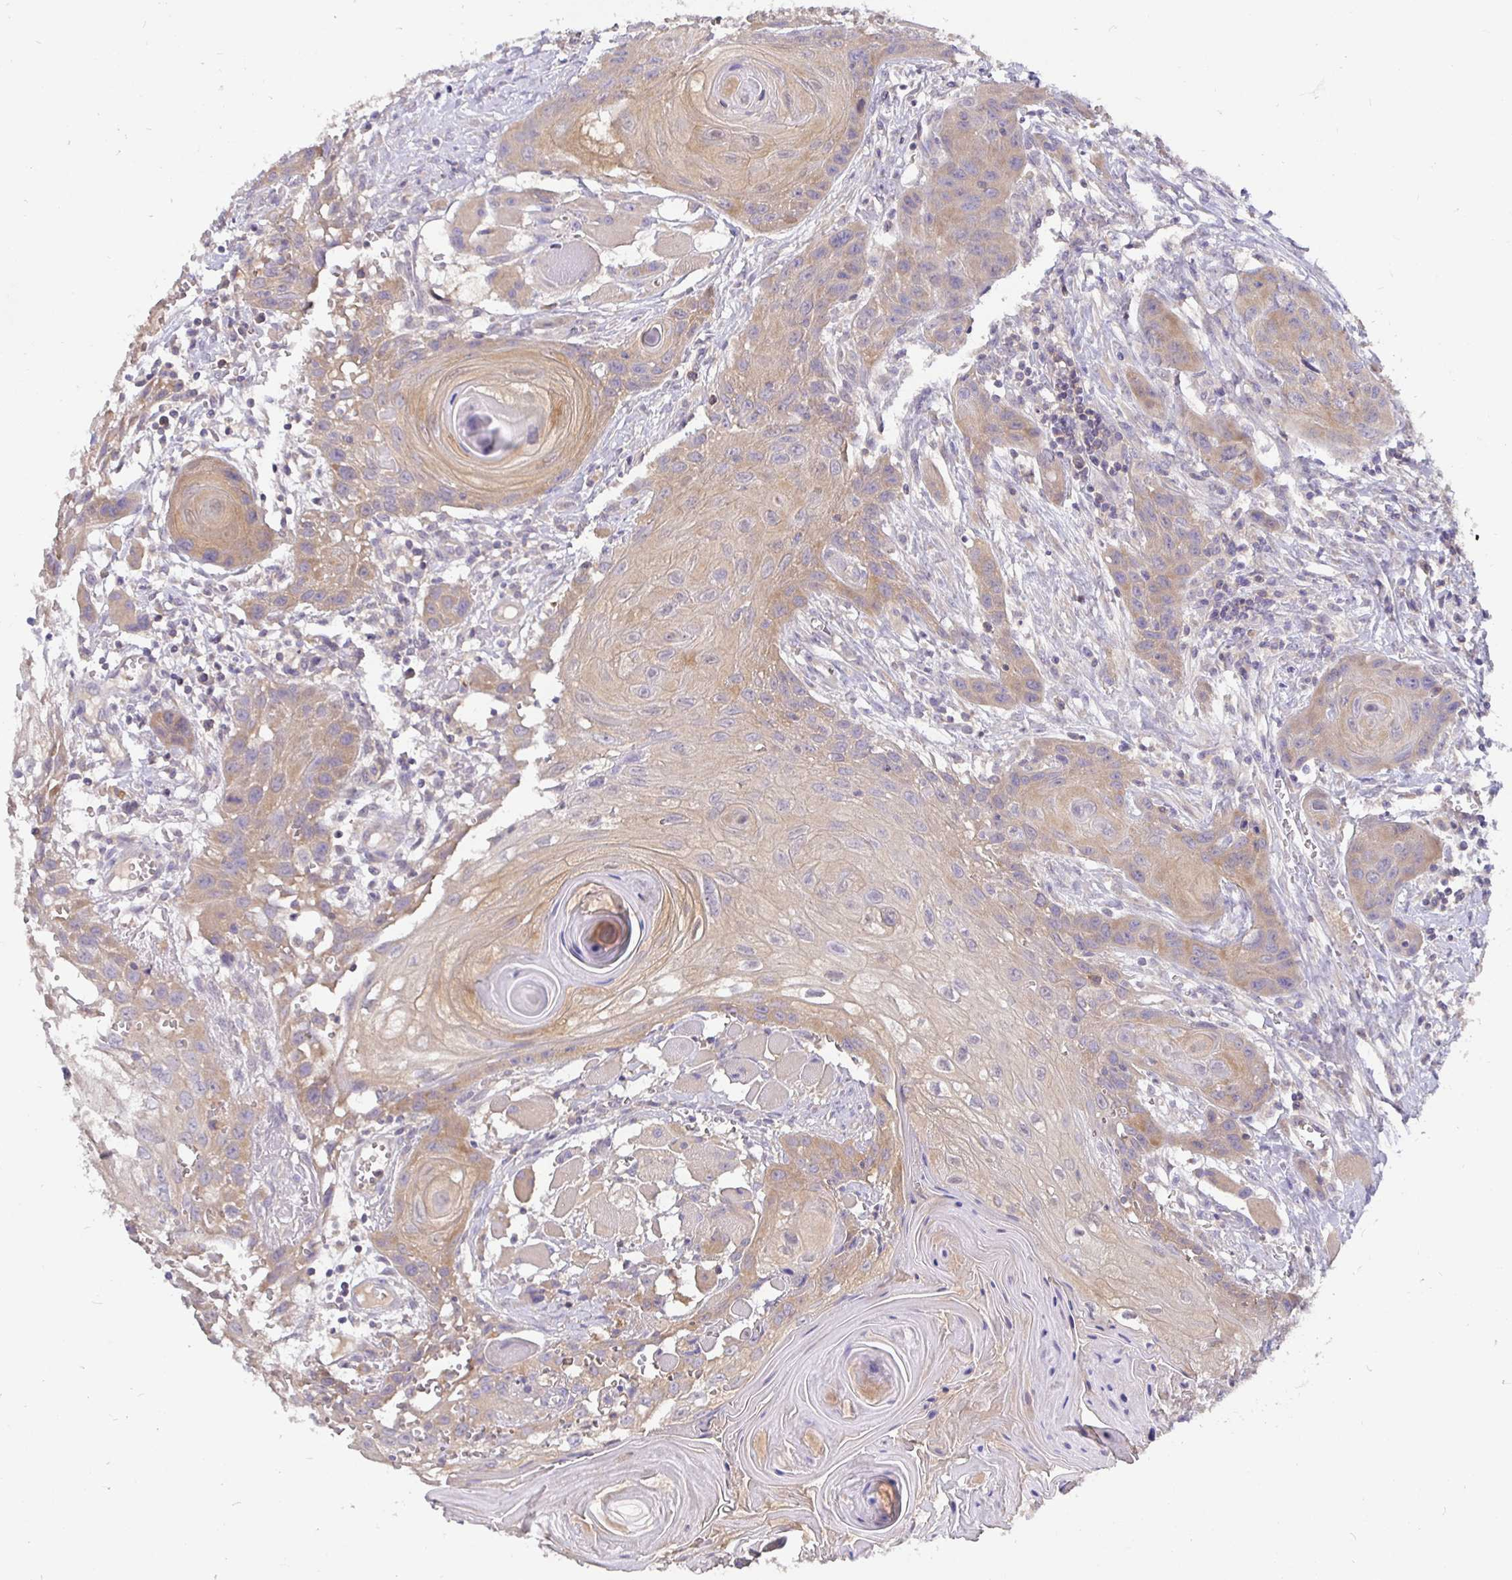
{"staining": {"intensity": "weak", "quantity": ">75%", "location": "cytoplasmic/membranous"}, "tissue": "head and neck cancer", "cell_type": "Tumor cells", "image_type": "cancer", "snomed": [{"axis": "morphology", "description": "Squamous cell carcinoma, NOS"}, {"axis": "topography", "description": "Oral tissue"}, {"axis": "topography", "description": "Head-Neck"}], "caption": "A high-resolution photomicrograph shows immunohistochemistry staining of head and neck cancer (squamous cell carcinoma), which demonstrates weak cytoplasmic/membranous positivity in approximately >75% of tumor cells. (brown staining indicates protein expression, while blue staining denotes nuclei).", "gene": "KIF21A", "patient": {"sex": "male", "age": 58}}